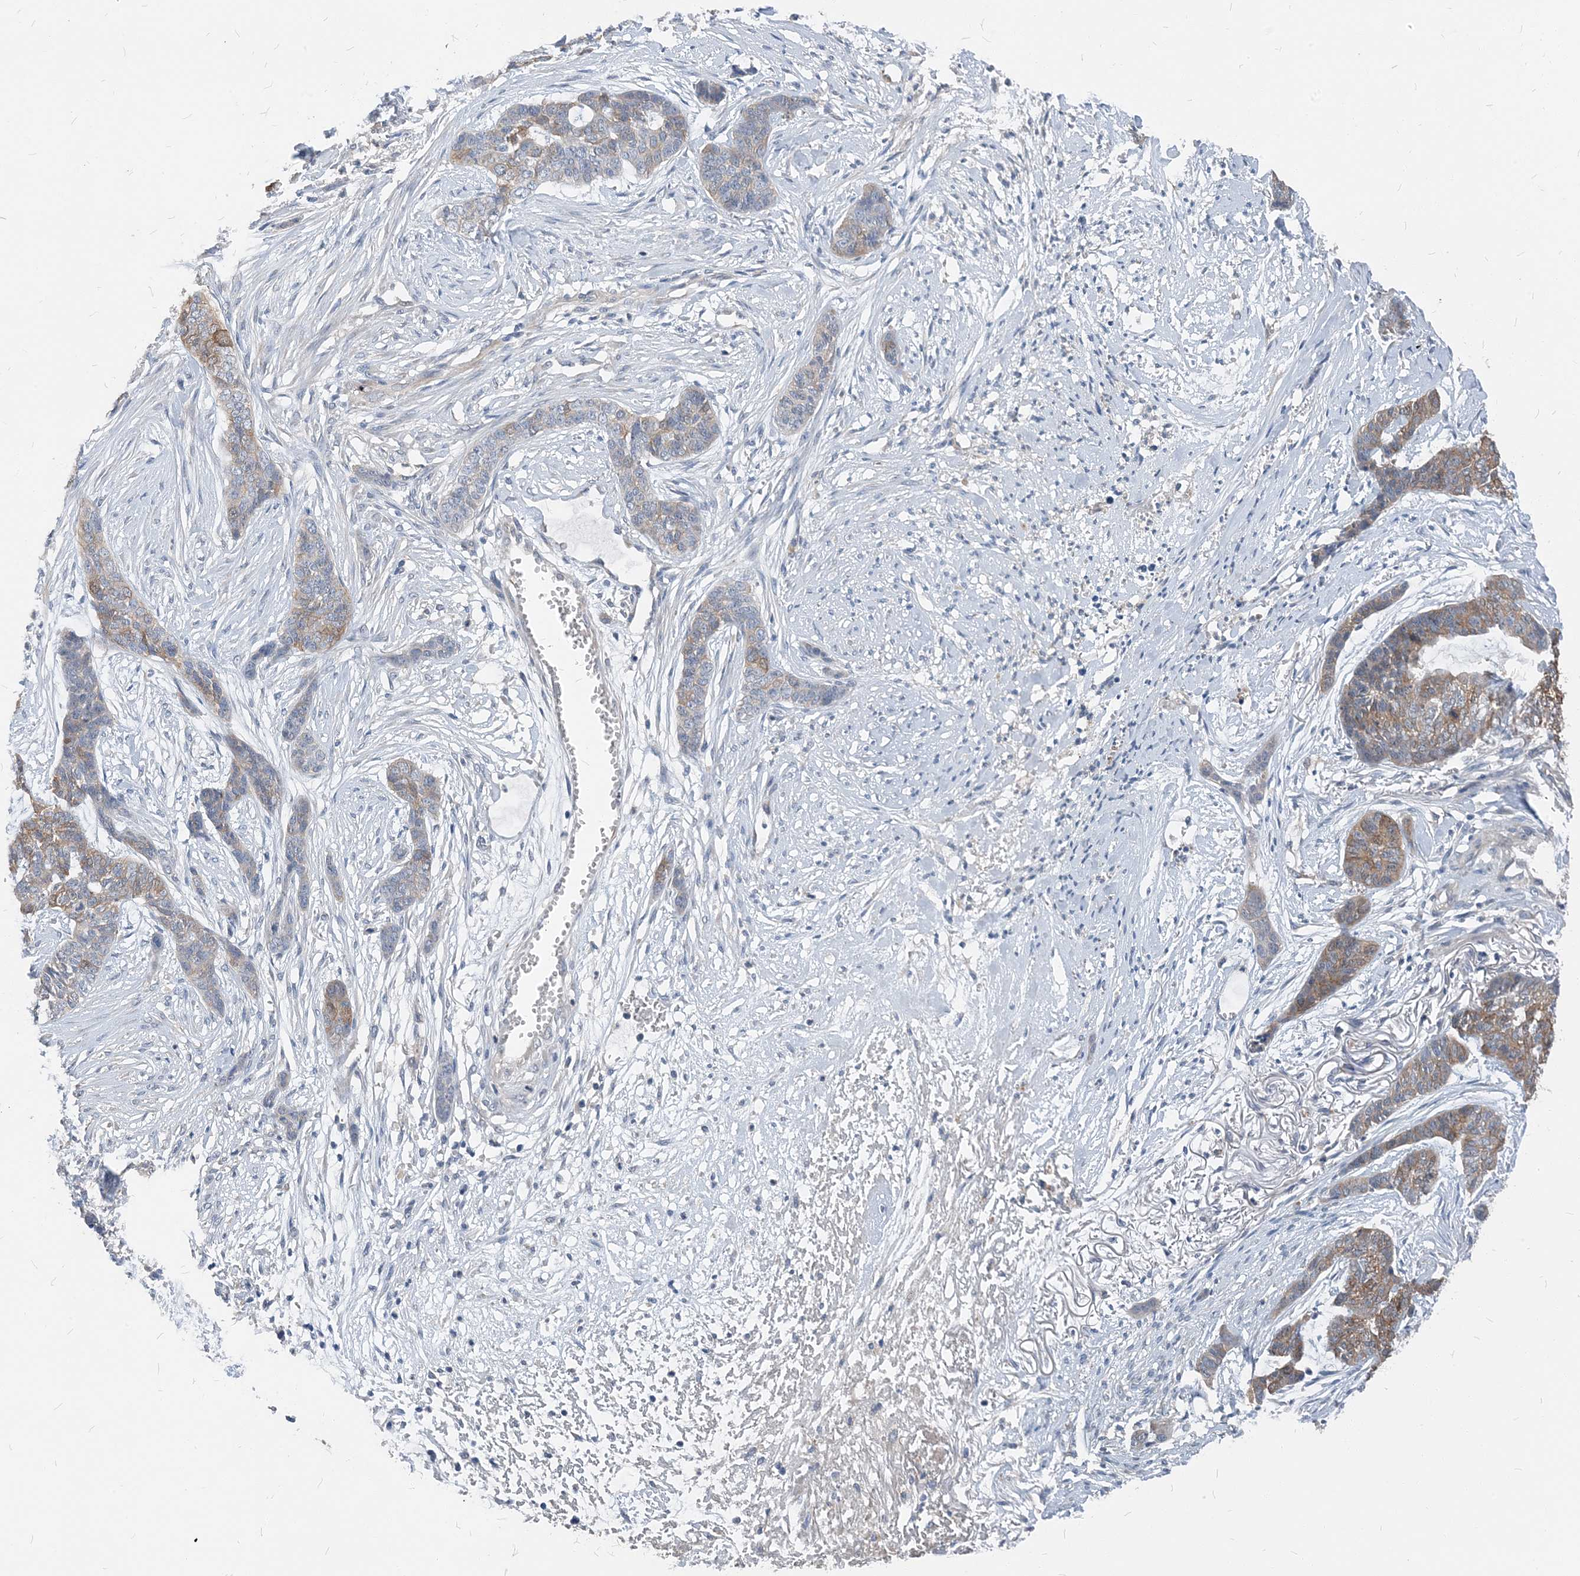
{"staining": {"intensity": "weak", "quantity": "25%-75%", "location": "cytoplasmic/membranous"}, "tissue": "skin cancer", "cell_type": "Tumor cells", "image_type": "cancer", "snomed": [{"axis": "morphology", "description": "Basal cell carcinoma"}, {"axis": "topography", "description": "Skin"}], "caption": "This photomicrograph shows basal cell carcinoma (skin) stained with IHC to label a protein in brown. The cytoplasmic/membranous of tumor cells show weak positivity for the protein. Nuclei are counter-stained blue.", "gene": "NCOA7", "patient": {"sex": "female", "age": 64}}